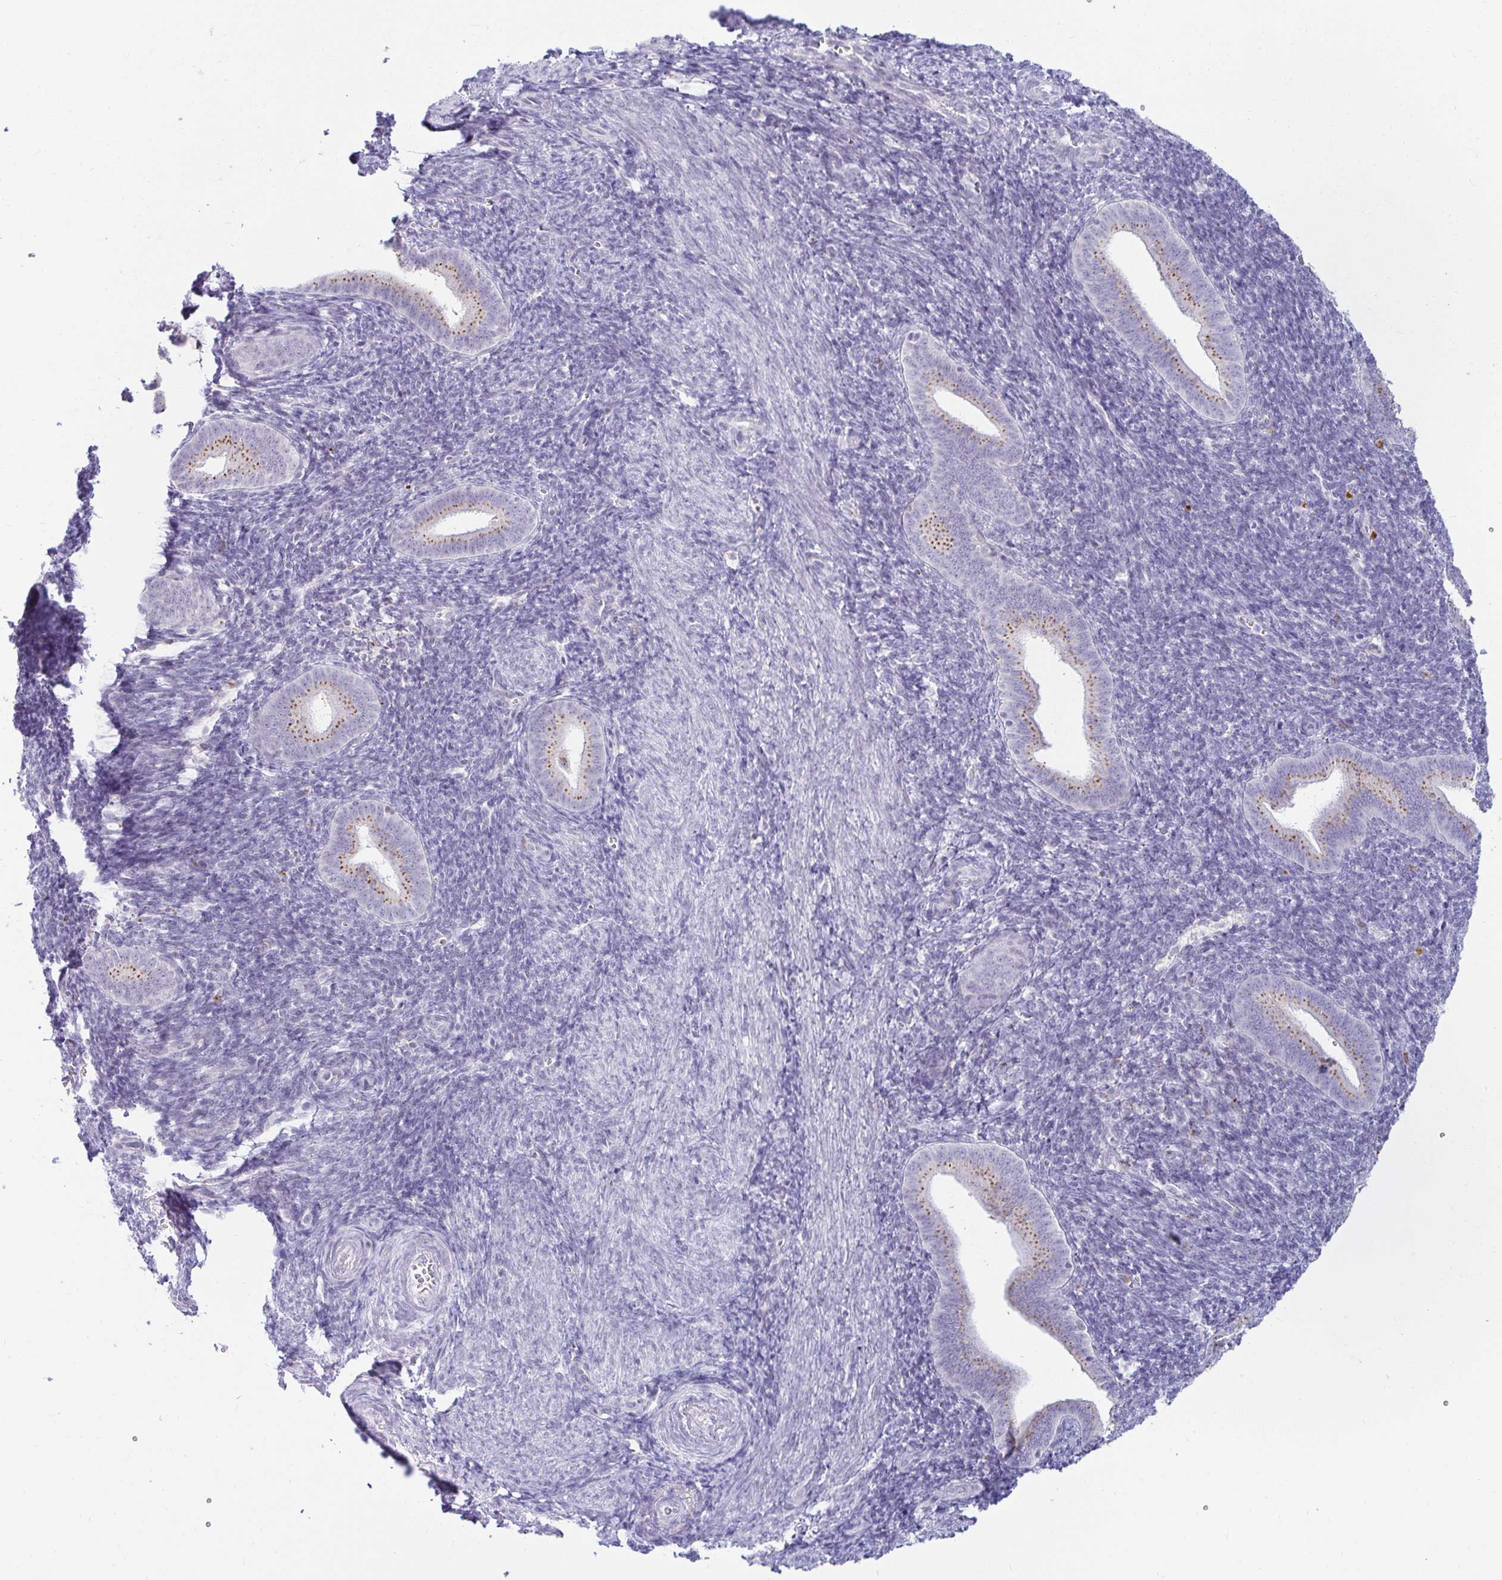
{"staining": {"intensity": "negative", "quantity": "none", "location": "none"}, "tissue": "endometrium", "cell_type": "Cells in endometrial stroma", "image_type": "normal", "snomed": [{"axis": "morphology", "description": "Normal tissue, NOS"}, {"axis": "topography", "description": "Endometrium"}], "caption": "Cells in endometrial stroma show no significant positivity in unremarkable endometrium. (Stains: DAB (3,3'-diaminobenzidine) immunohistochemistry (IHC) with hematoxylin counter stain, Microscopy: brightfield microscopy at high magnification).", "gene": "OR51D1", "patient": {"sex": "female", "age": 25}}